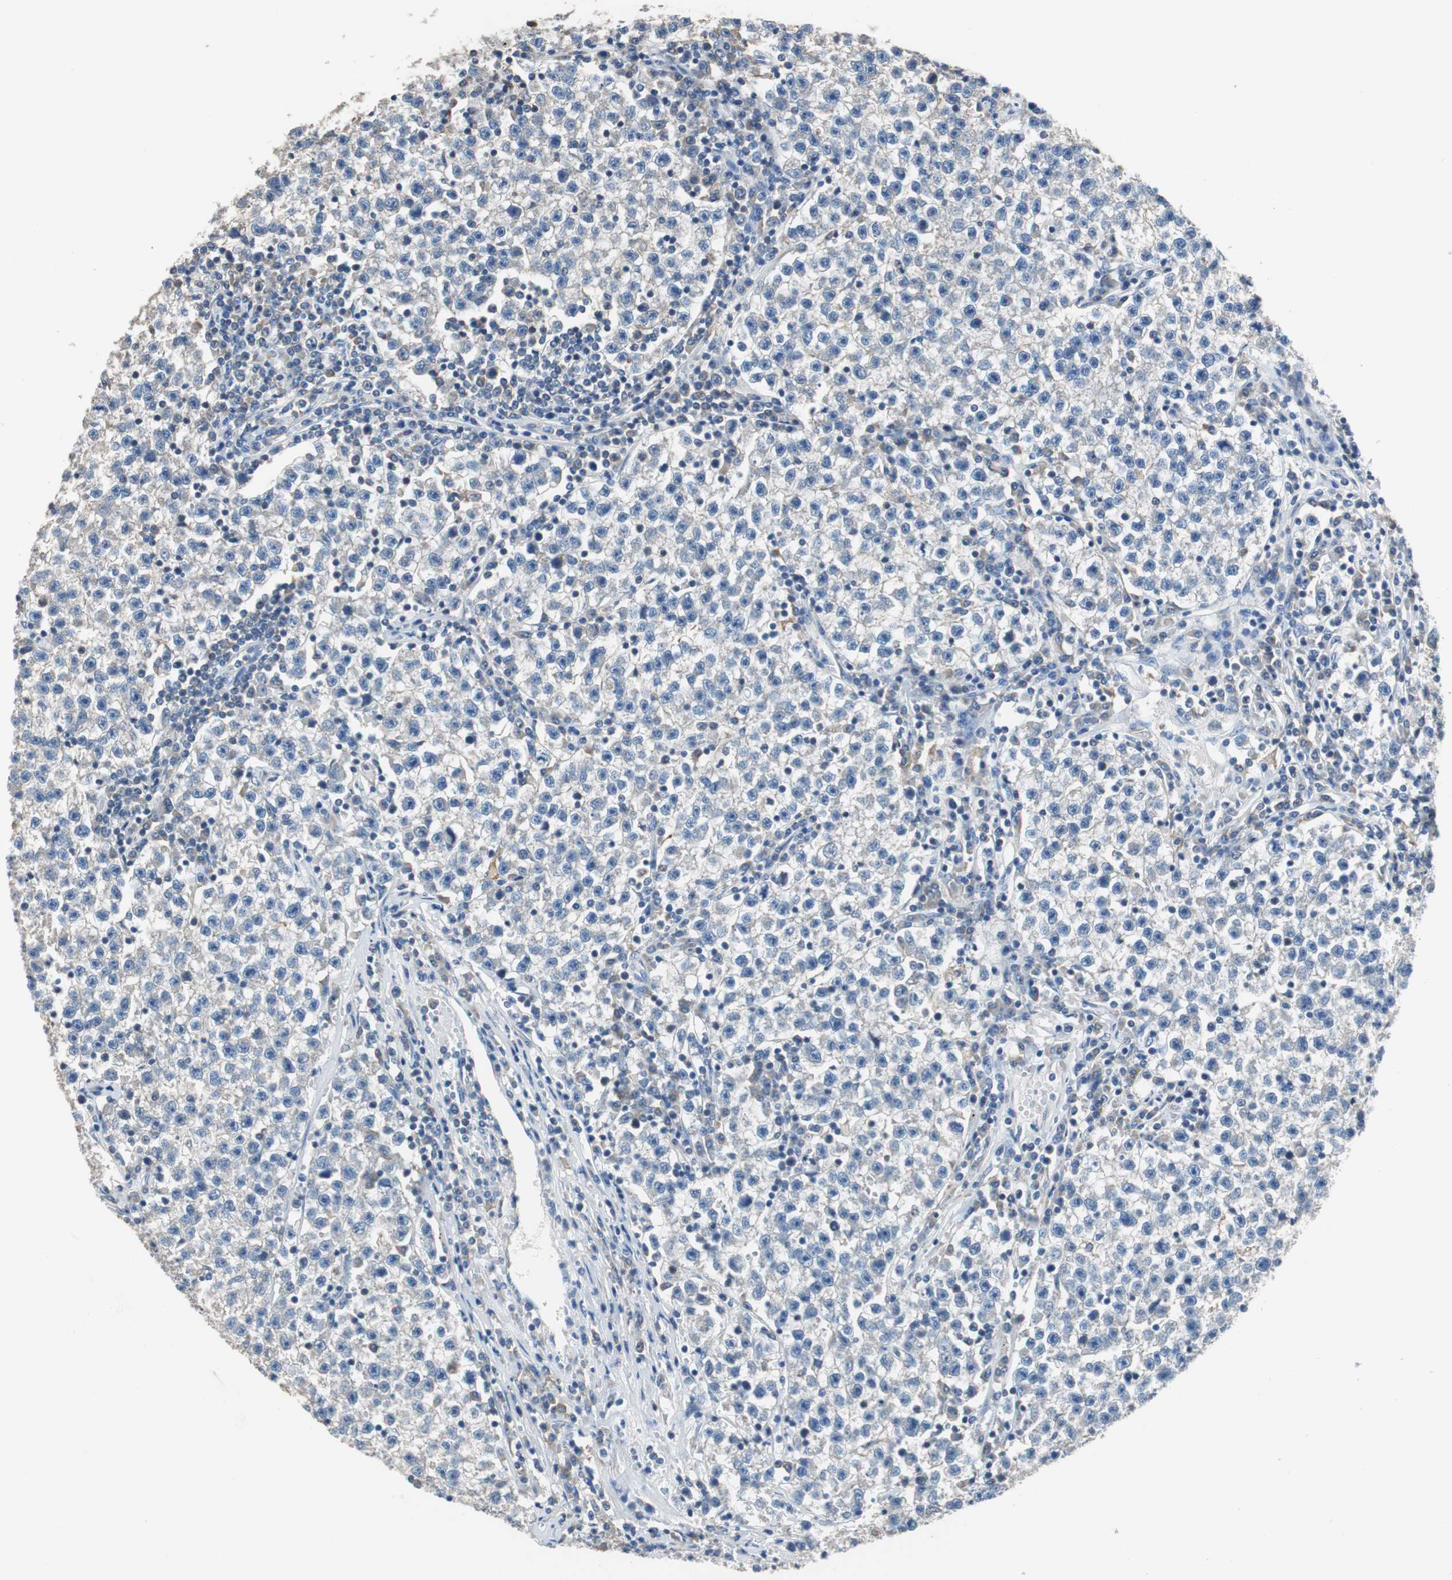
{"staining": {"intensity": "weak", "quantity": "<25%", "location": "cytoplasmic/membranous"}, "tissue": "testis cancer", "cell_type": "Tumor cells", "image_type": "cancer", "snomed": [{"axis": "morphology", "description": "Seminoma, NOS"}, {"axis": "topography", "description": "Testis"}], "caption": "DAB immunohistochemical staining of seminoma (testis) shows no significant expression in tumor cells.", "gene": "PRKCA", "patient": {"sex": "male", "age": 22}}